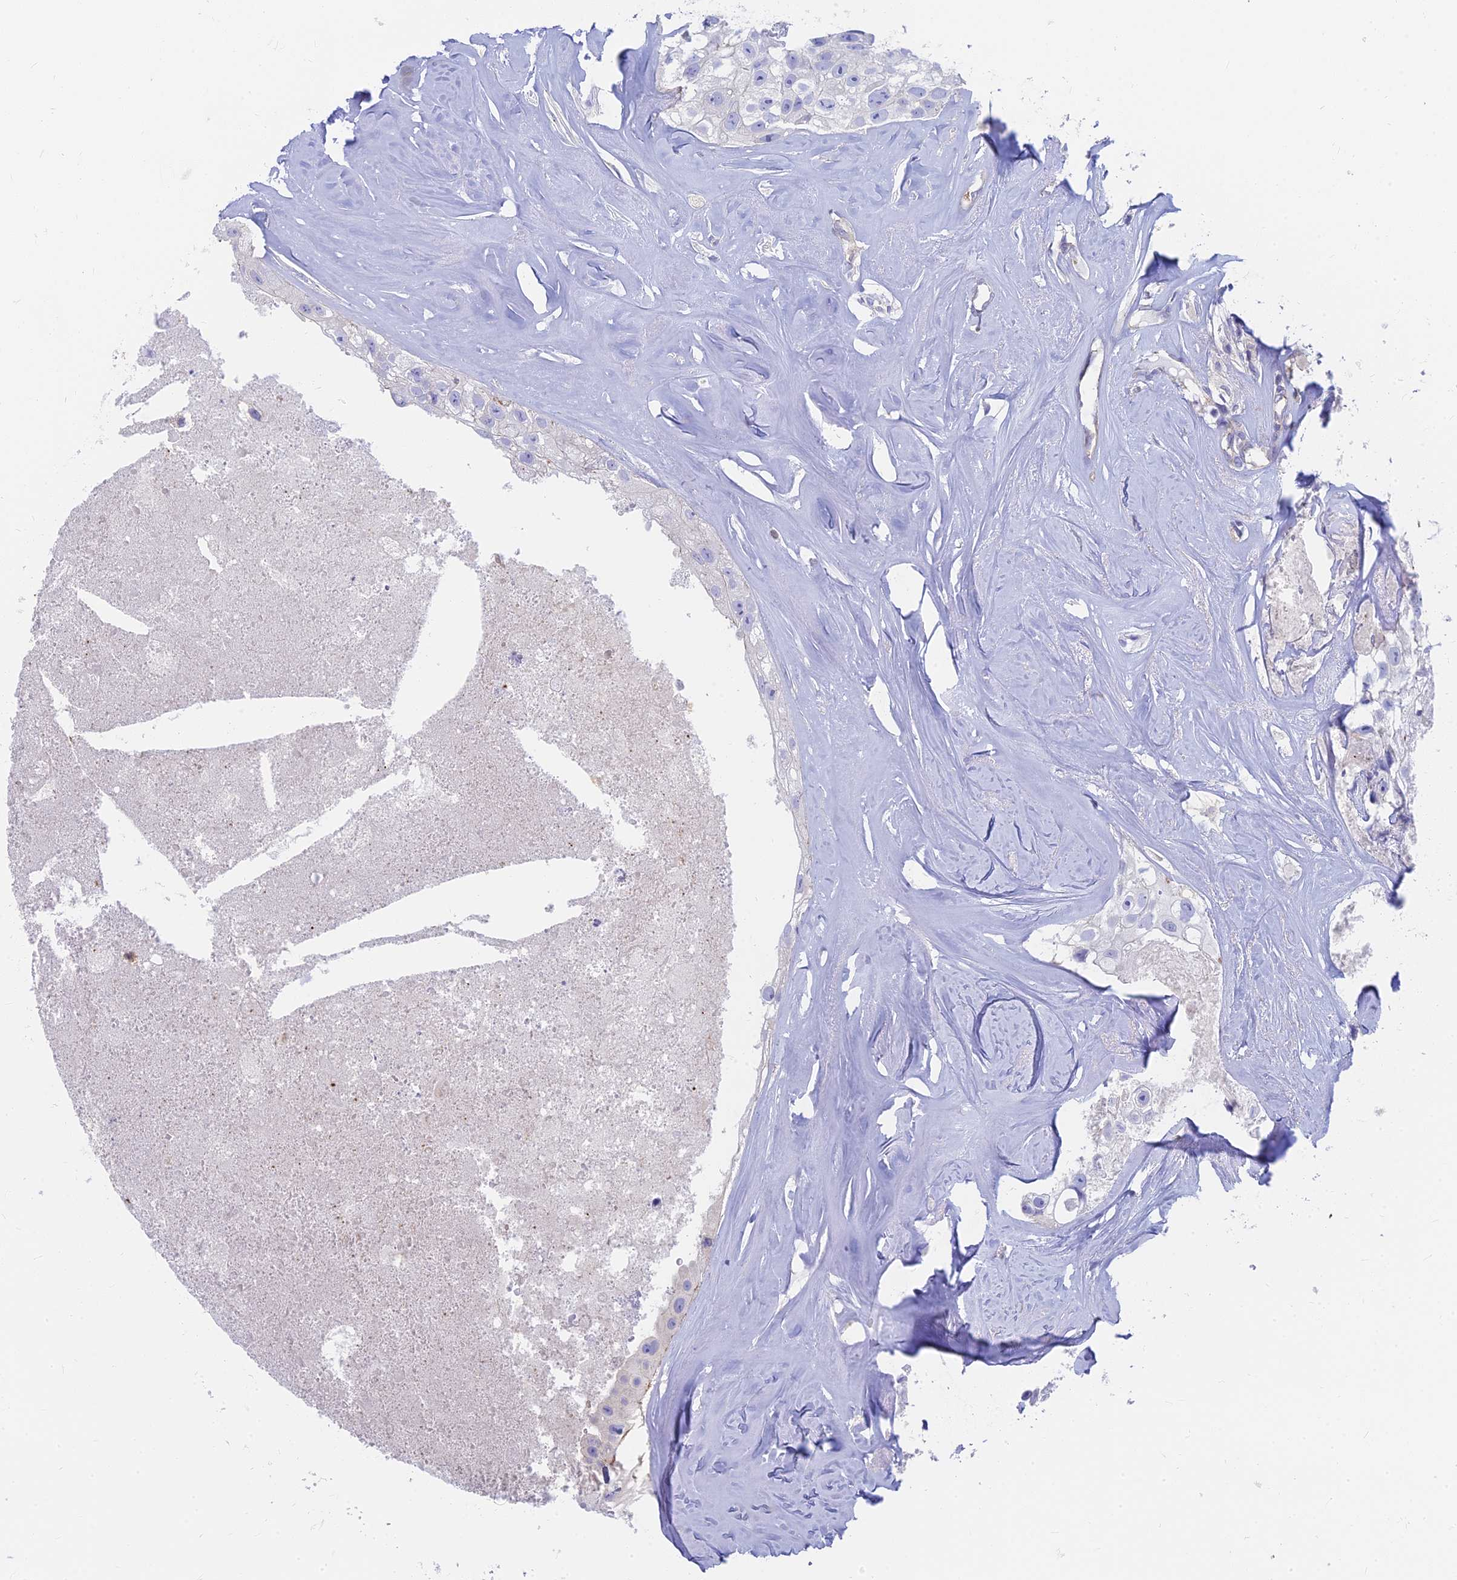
{"staining": {"intensity": "negative", "quantity": "none", "location": "none"}, "tissue": "head and neck cancer", "cell_type": "Tumor cells", "image_type": "cancer", "snomed": [{"axis": "morphology", "description": "Adenocarcinoma, NOS"}, {"axis": "morphology", "description": "Adenocarcinoma, metastatic, NOS"}, {"axis": "topography", "description": "Head-Neck"}], "caption": "This is an immunohistochemistry micrograph of human head and neck metastatic adenocarcinoma. There is no expression in tumor cells.", "gene": "STRN4", "patient": {"sex": "male", "age": 75}}